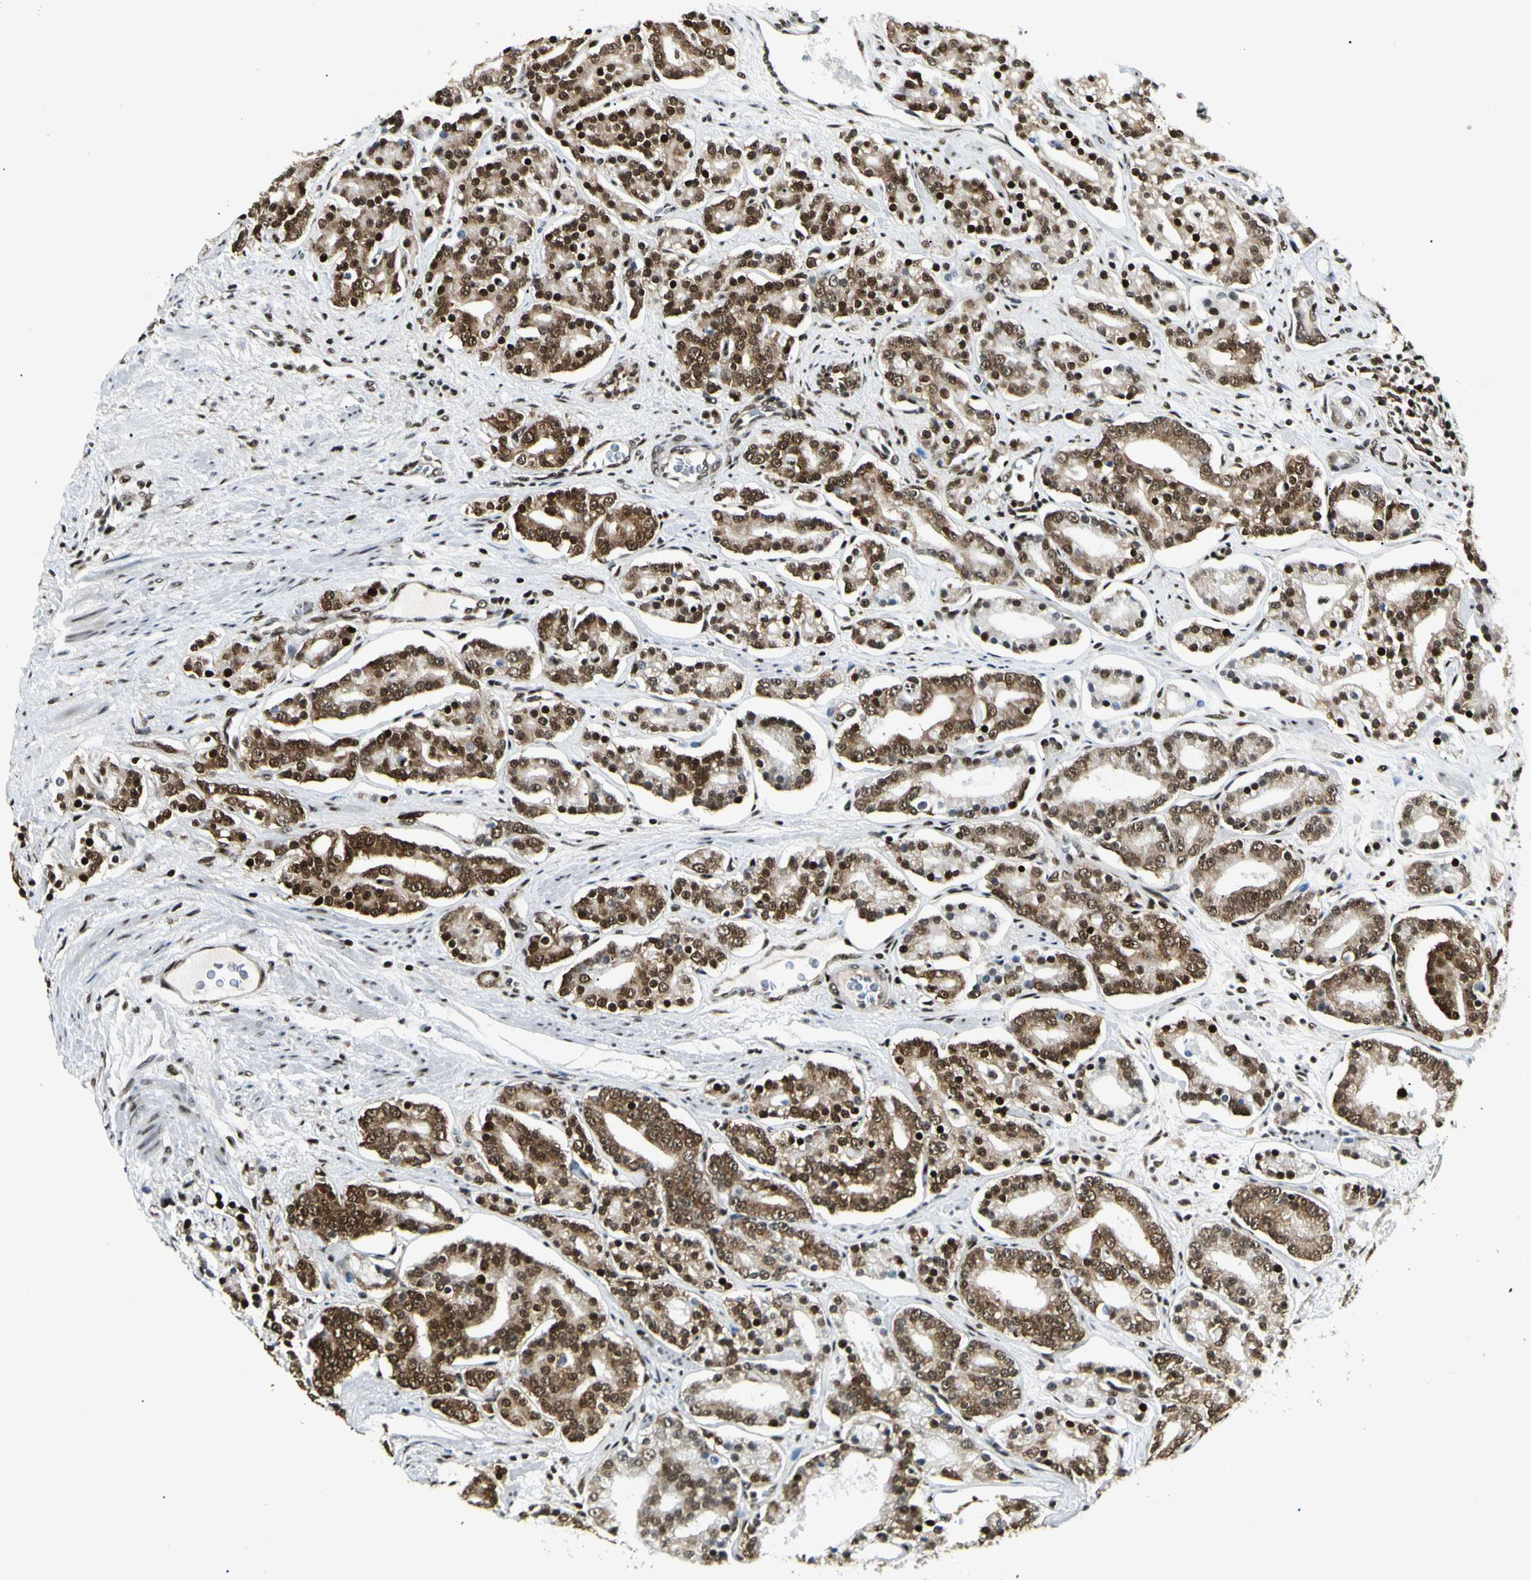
{"staining": {"intensity": "strong", "quantity": ">75%", "location": "cytoplasmic/membranous,nuclear"}, "tissue": "prostate cancer", "cell_type": "Tumor cells", "image_type": "cancer", "snomed": [{"axis": "morphology", "description": "Adenocarcinoma, Low grade"}, {"axis": "topography", "description": "Prostate"}], "caption": "Human prostate cancer (adenocarcinoma (low-grade)) stained with a protein marker reveals strong staining in tumor cells.", "gene": "FUS", "patient": {"sex": "male", "age": 63}}